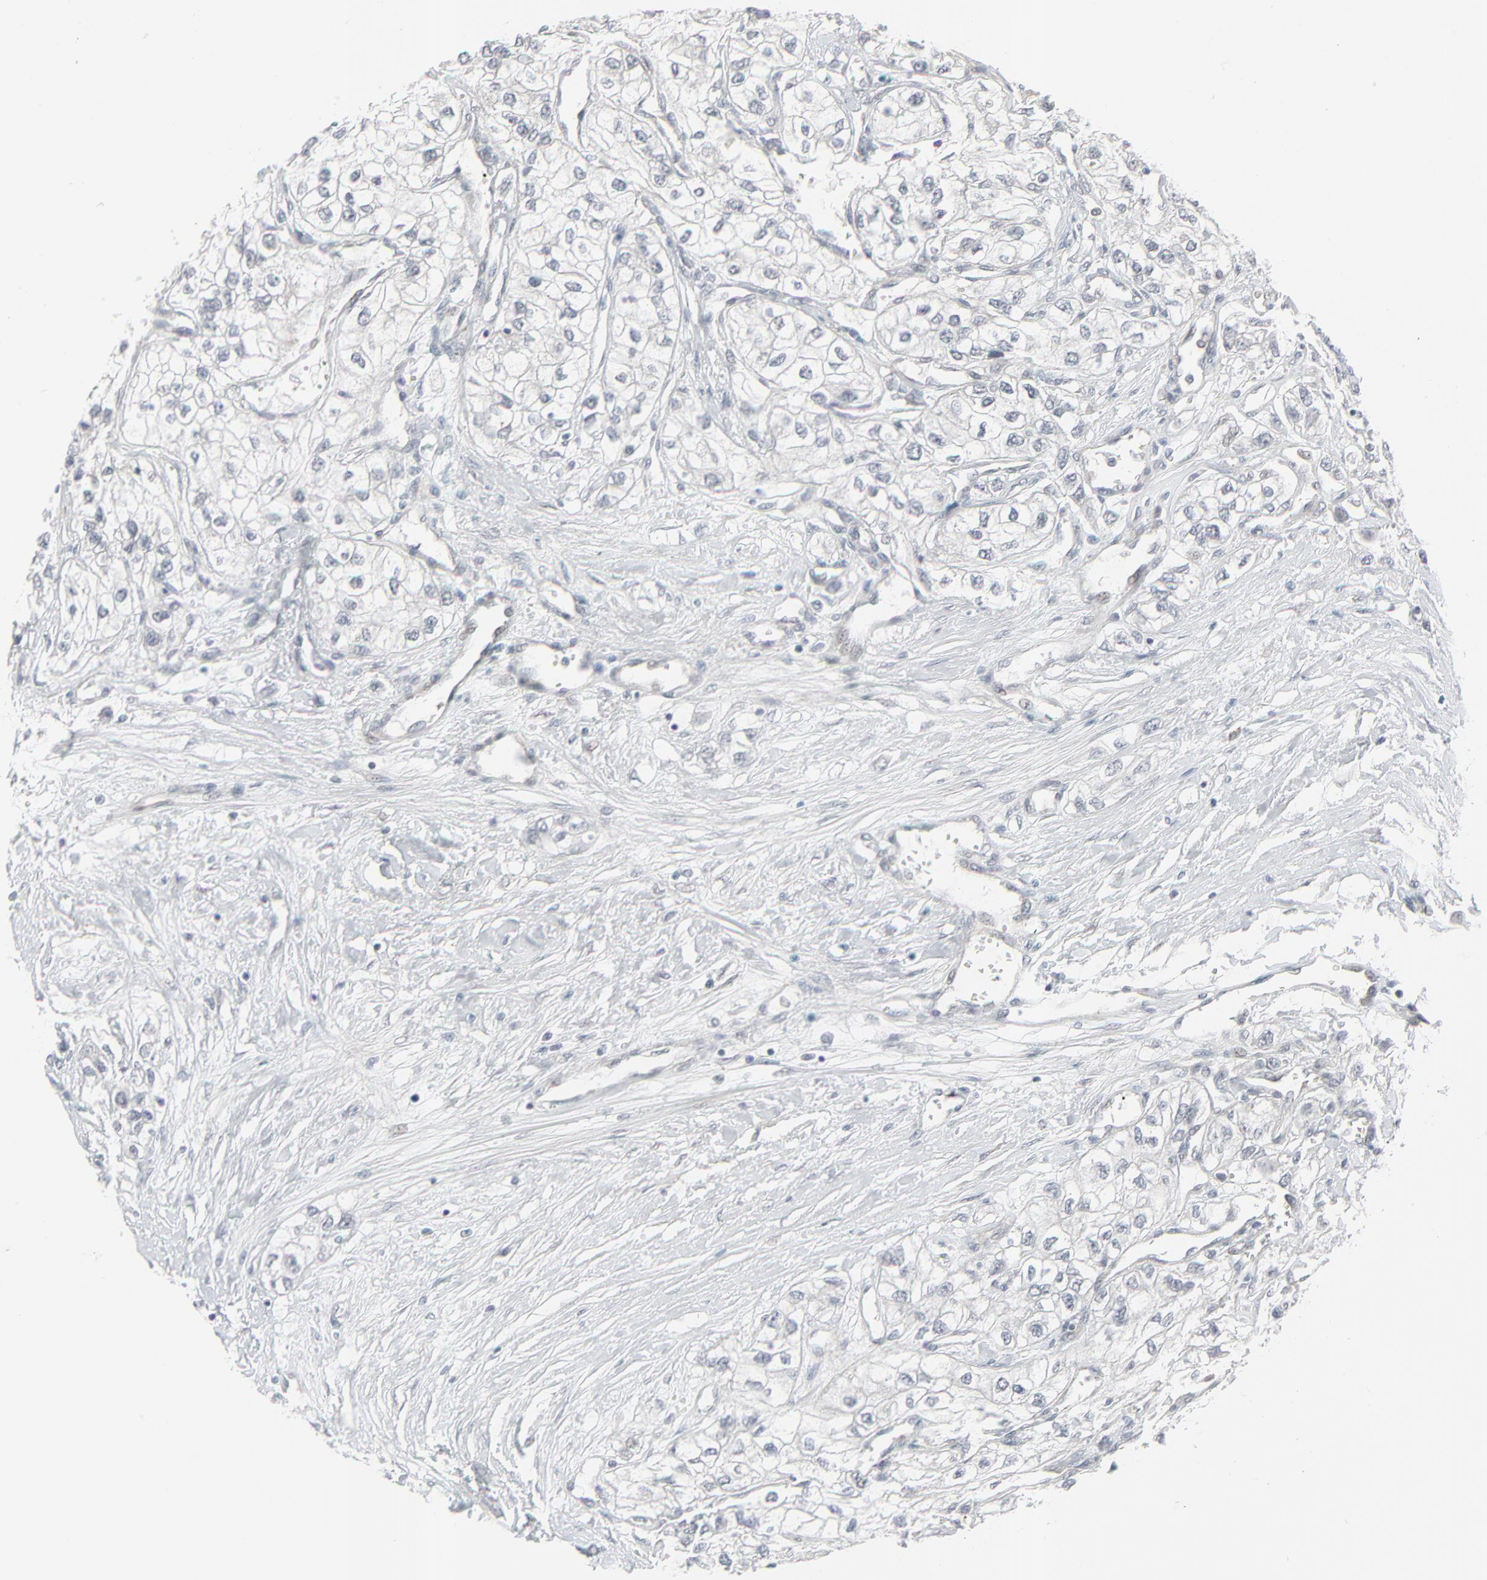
{"staining": {"intensity": "negative", "quantity": "none", "location": "none"}, "tissue": "renal cancer", "cell_type": "Tumor cells", "image_type": "cancer", "snomed": [{"axis": "morphology", "description": "Adenocarcinoma, NOS"}, {"axis": "topography", "description": "Kidney"}], "caption": "The micrograph exhibits no significant positivity in tumor cells of renal adenocarcinoma. Nuclei are stained in blue.", "gene": "NEUROD1", "patient": {"sex": "male", "age": 57}}